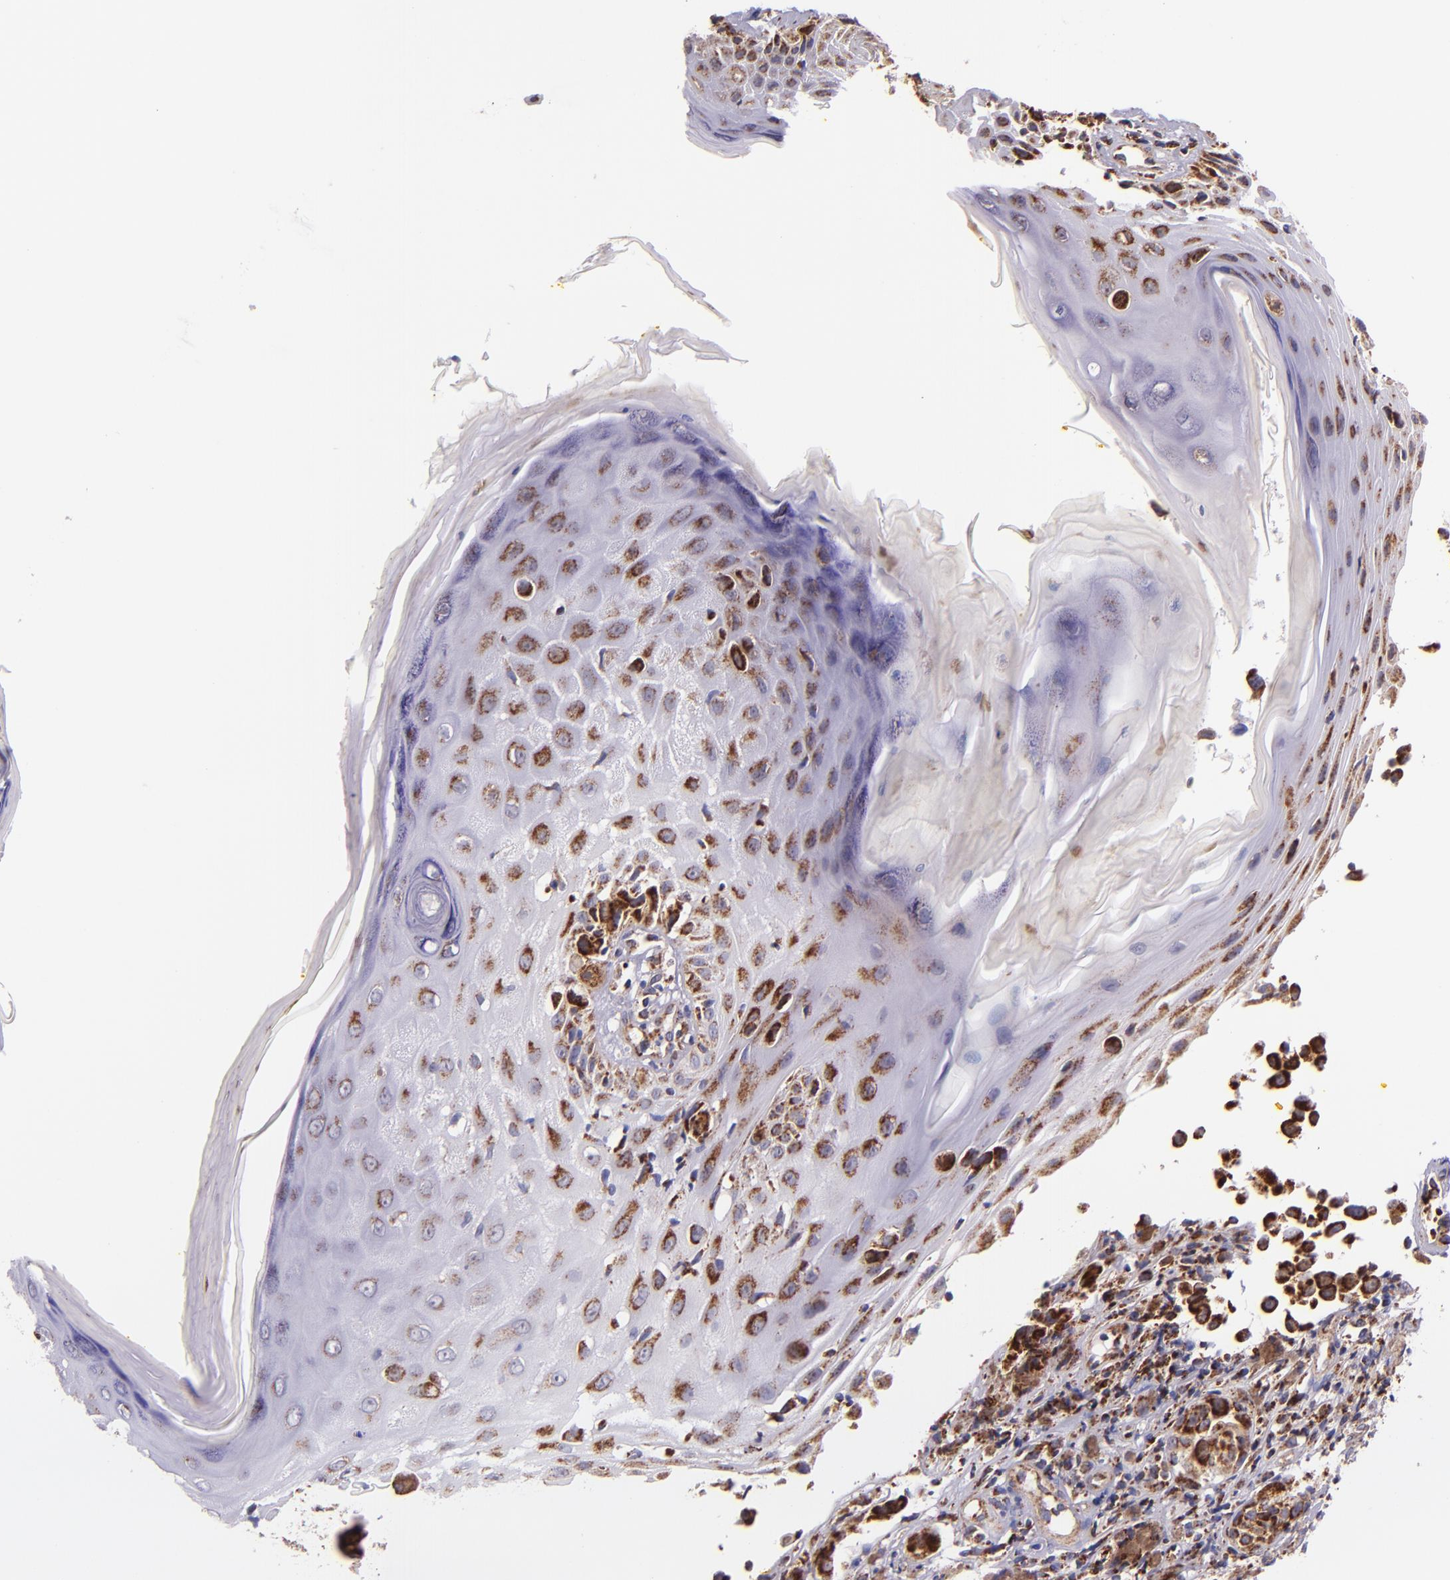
{"staining": {"intensity": "moderate", "quantity": ">75%", "location": "cytoplasmic/membranous"}, "tissue": "melanoma", "cell_type": "Tumor cells", "image_type": "cancer", "snomed": [{"axis": "morphology", "description": "Malignant melanoma, NOS"}, {"axis": "topography", "description": "Skin"}], "caption": "Brown immunohistochemical staining in melanoma displays moderate cytoplasmic/membranous positivity in about >75% of tumor cells. (IHC, brightfield microscopy, high magnification).", "gene": "IDH3G", "patient": {"sex": "male", "age": 67}}